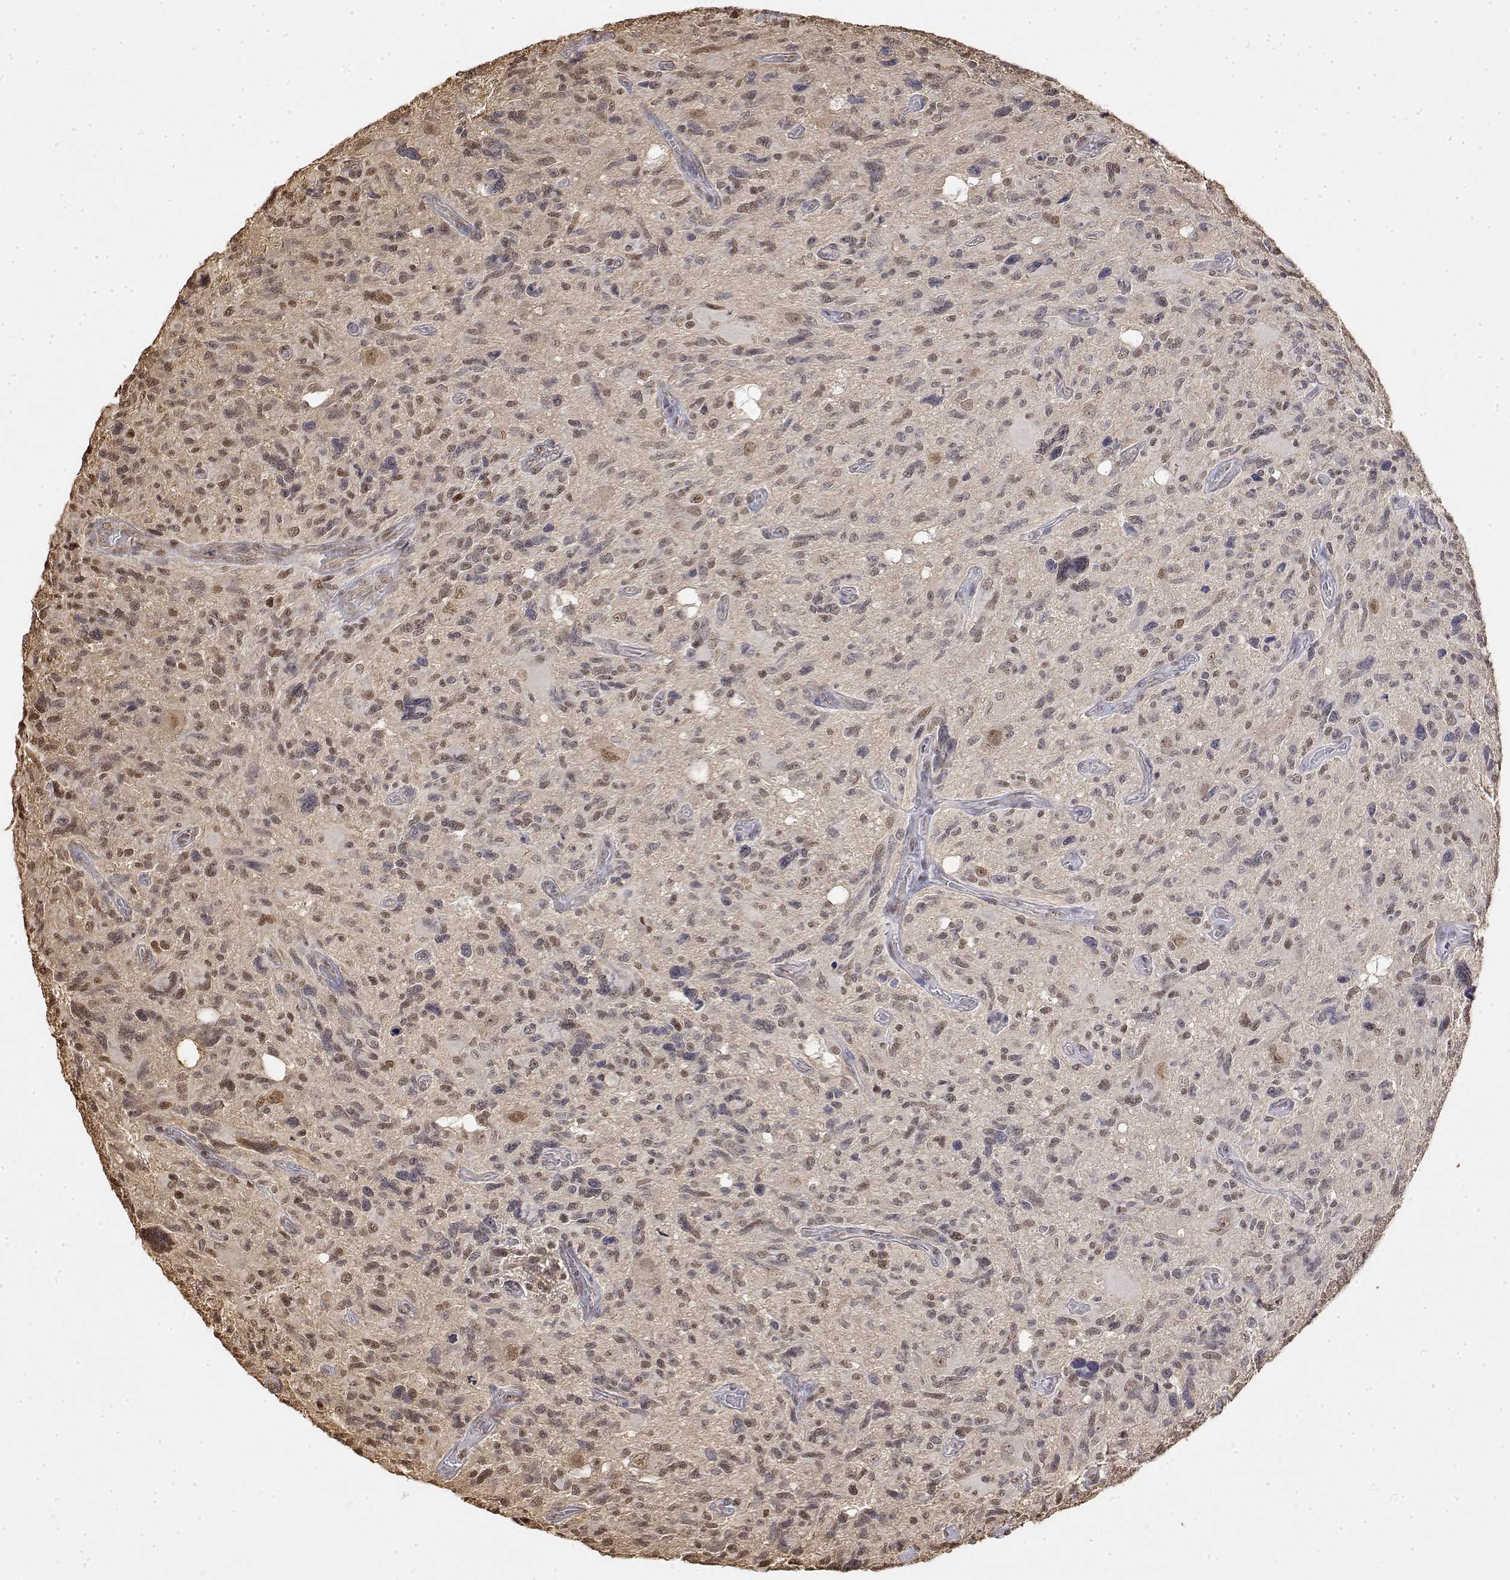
{"staining": {"intensity": "weak", "quantity": ">75%", "location": "nuclear"}, "tissue": "glioma", "cell_type": "Tumor cells", "image_type": "cancer", "snomed": [{"axis": "morphology", "description": "Glioma, malignant, High grade"}, {"axis": "topography", "description": "Brain"}], "caption": "Immunohistochemistry image of human glioma stained for a protein (brown), which demonstrates low levels of weak nuclear positivity in about >75% of tumor cells.", "gene": "TPI1", "patient": {"sex": "male", "age": 49}}